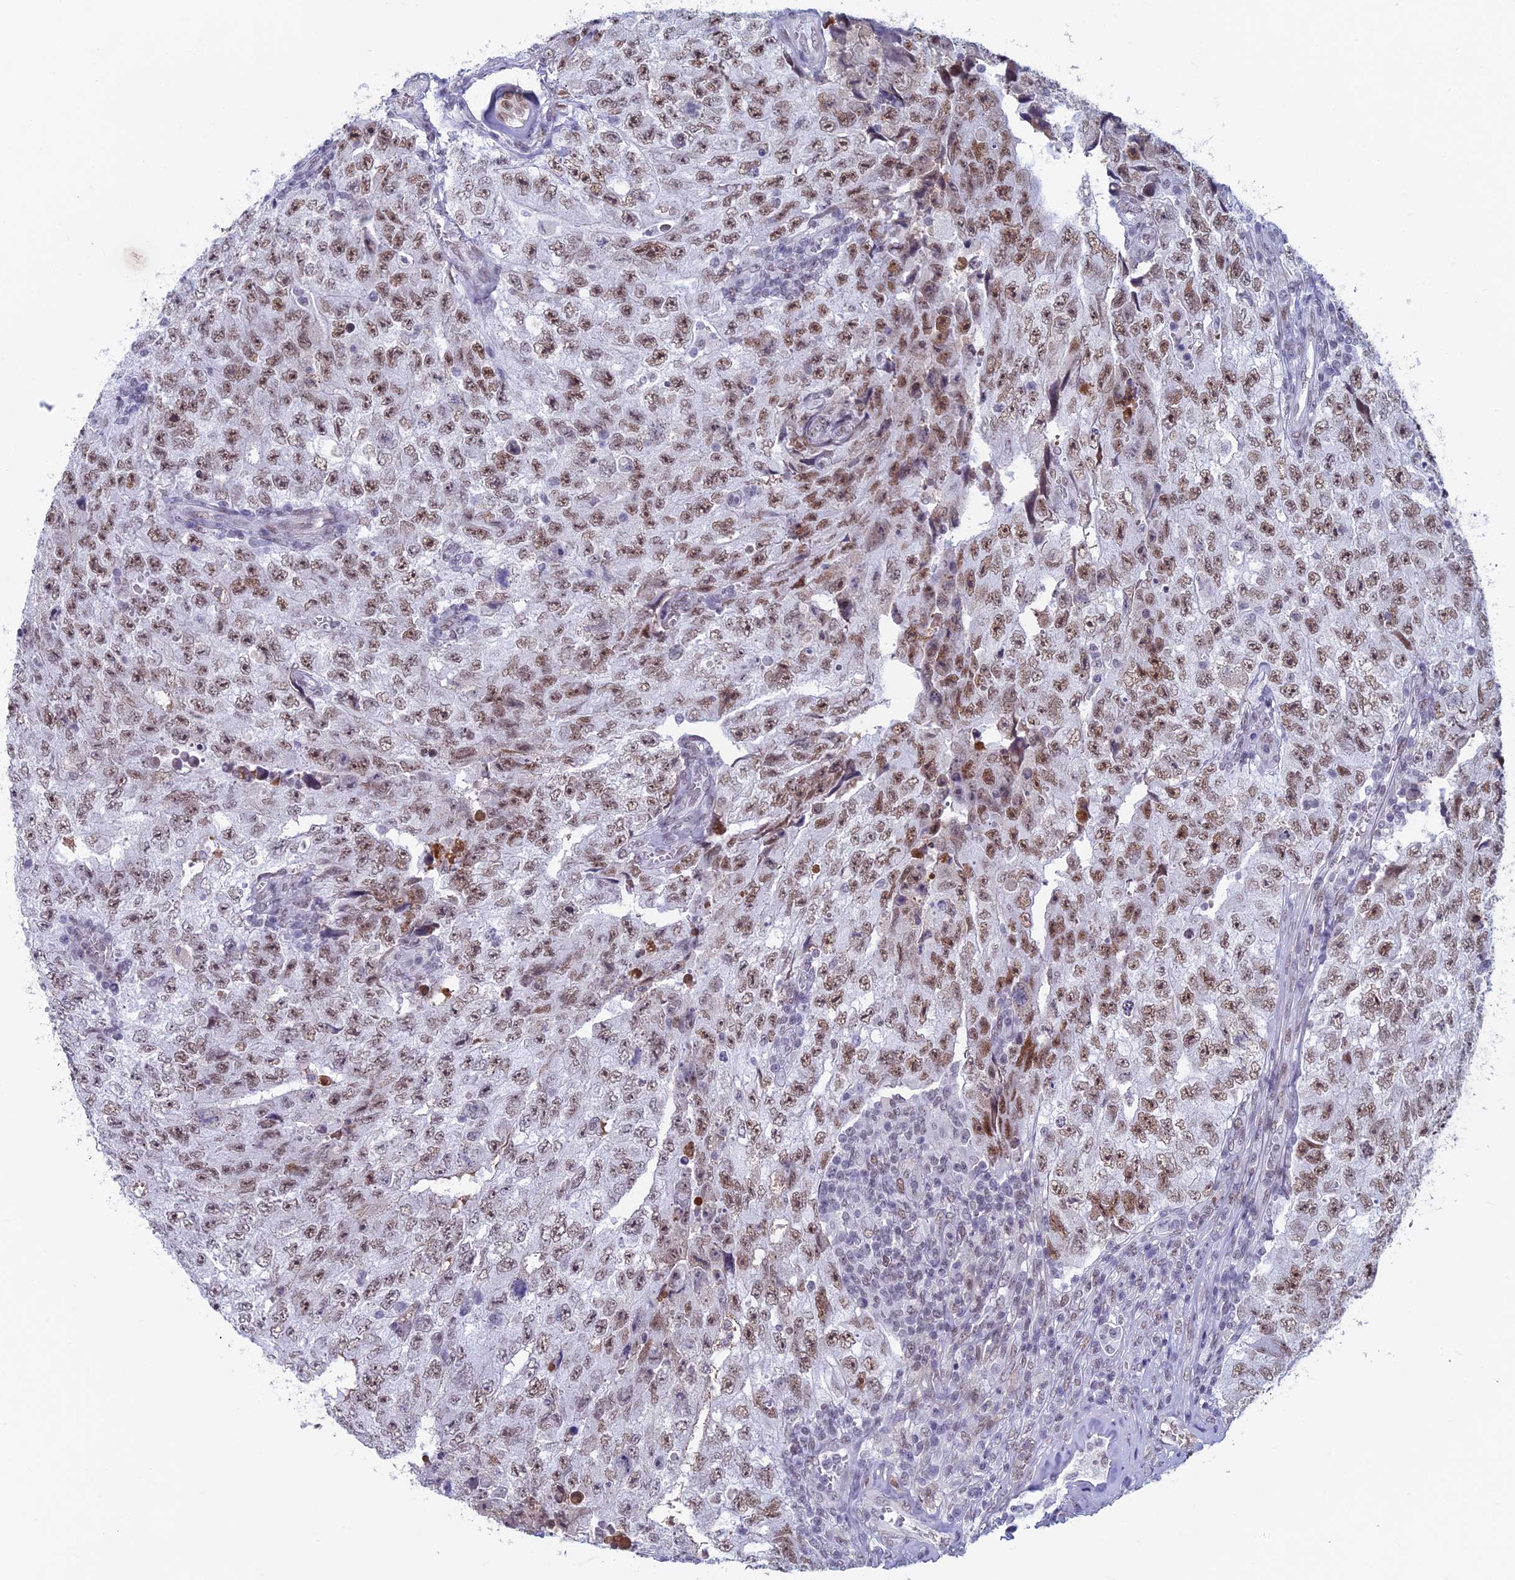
{"staining": {"intensity": "moderate", "quantity": ">75%", "location": "nuclear"}, "tissue": "testis cancer", "cell_type": "Tumor cells", "image_type": "cancer", "snomed": [{"axis": "morphology", "description": "Carcinoma, Embryonal, NOS"}, {"axis": "topography", "description": "Testis"}], "caption": "Human testis cancer (embryonal carcinoma) stained with a protein marker demonstrates moderate staining in tumor cells.", "gene": "ASH2L", "patient": {"sex": "male", "age": 17}}